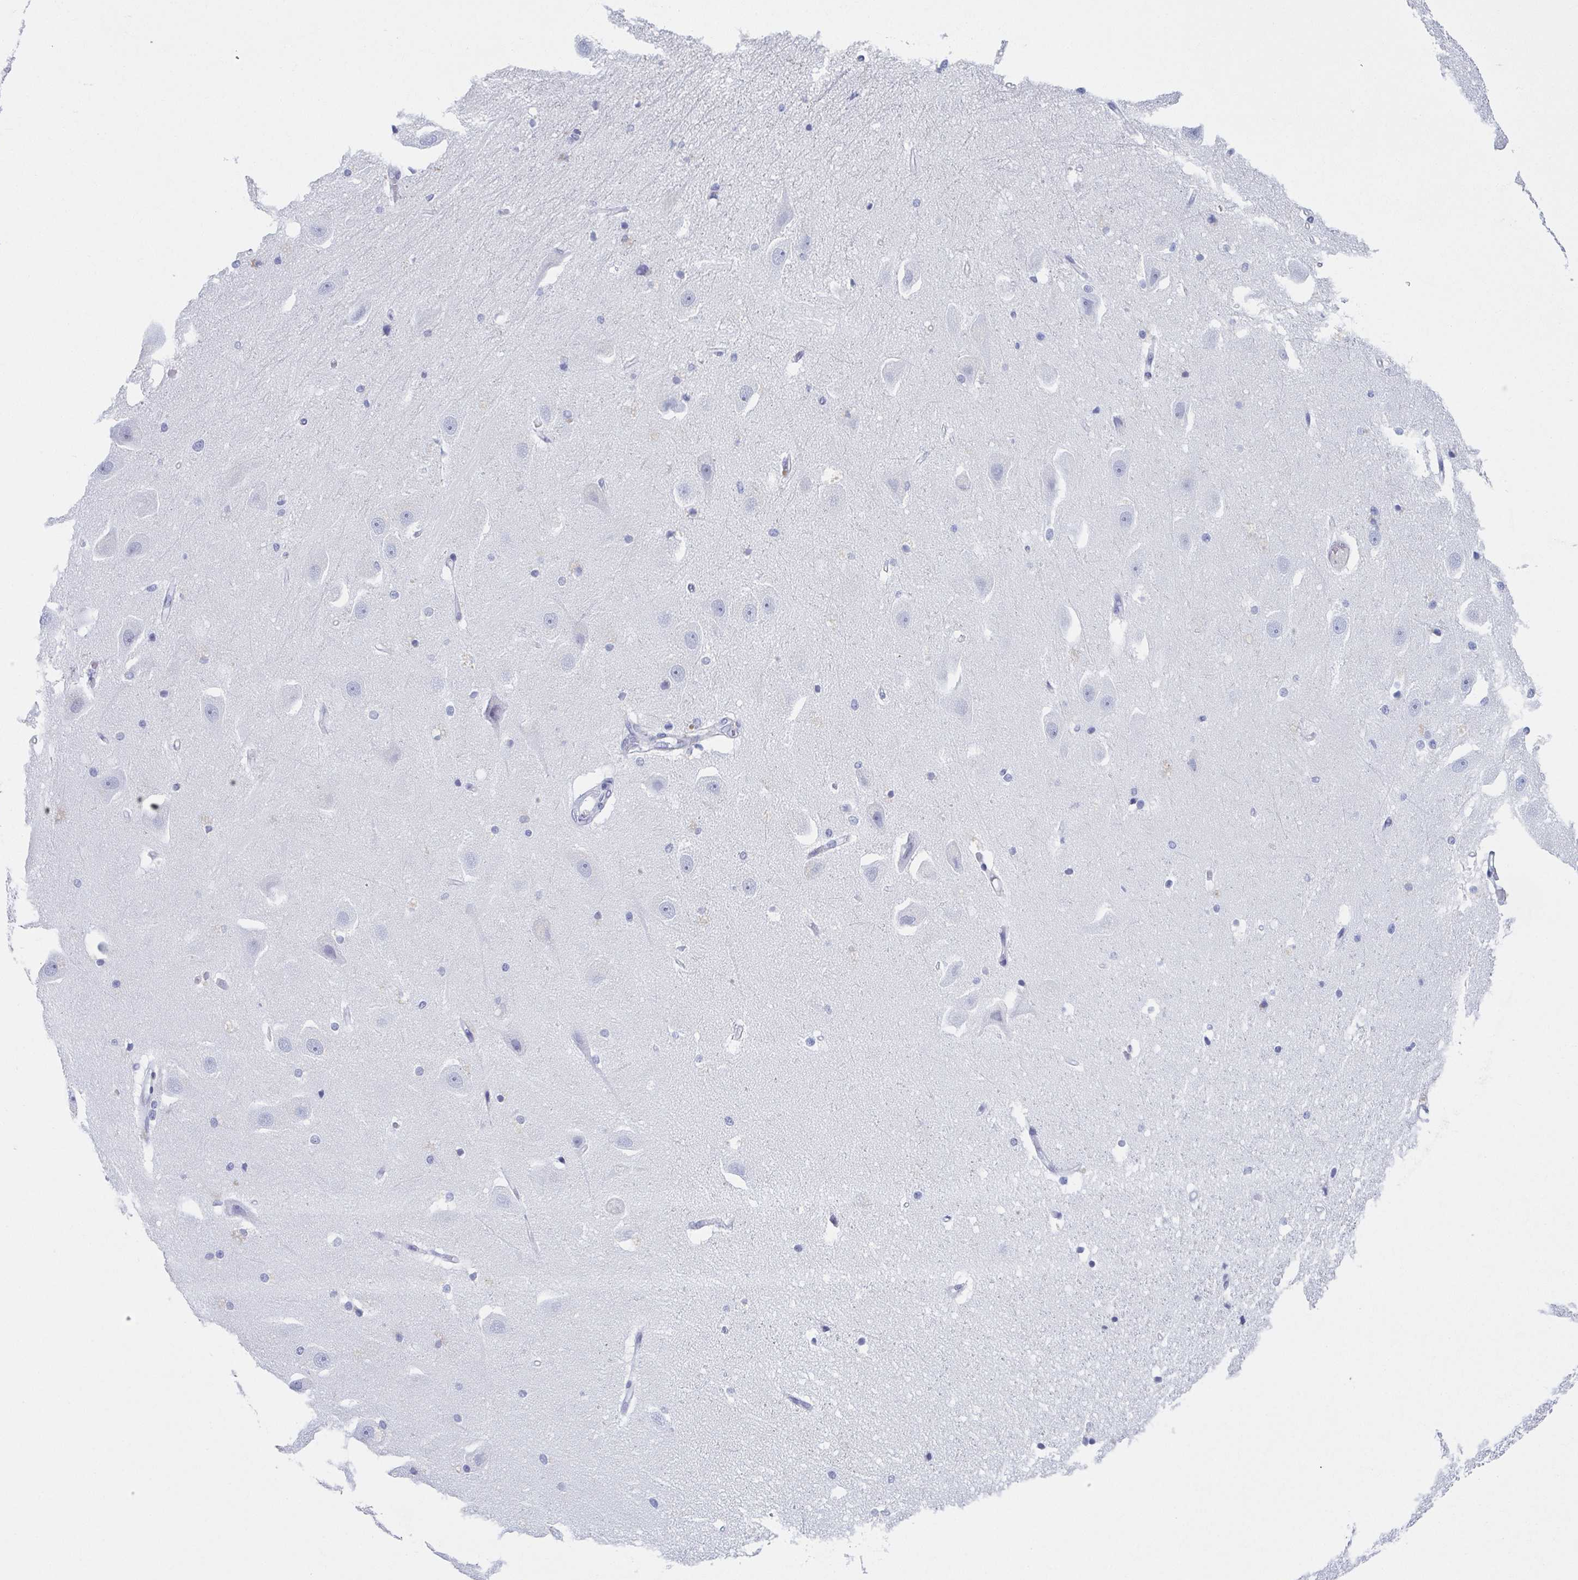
{"staining": {"intensity": "negative", "quantity": "none", "location": "none"}, "tissue": "hippocampus", "cell_type": "Glial cells", "image_type": "normal", "snomed": [{"axis": "morphology", "description": "Normal tissue, NOS"}, {"axis": "topography", "description": "Hippocampus"}], "caption": "This is an immunohistochemistry image of normal human hippocampus. There is no expression in glial cells.", "gene": "REG4", "patient": {"sex": "male", "age": 63}}